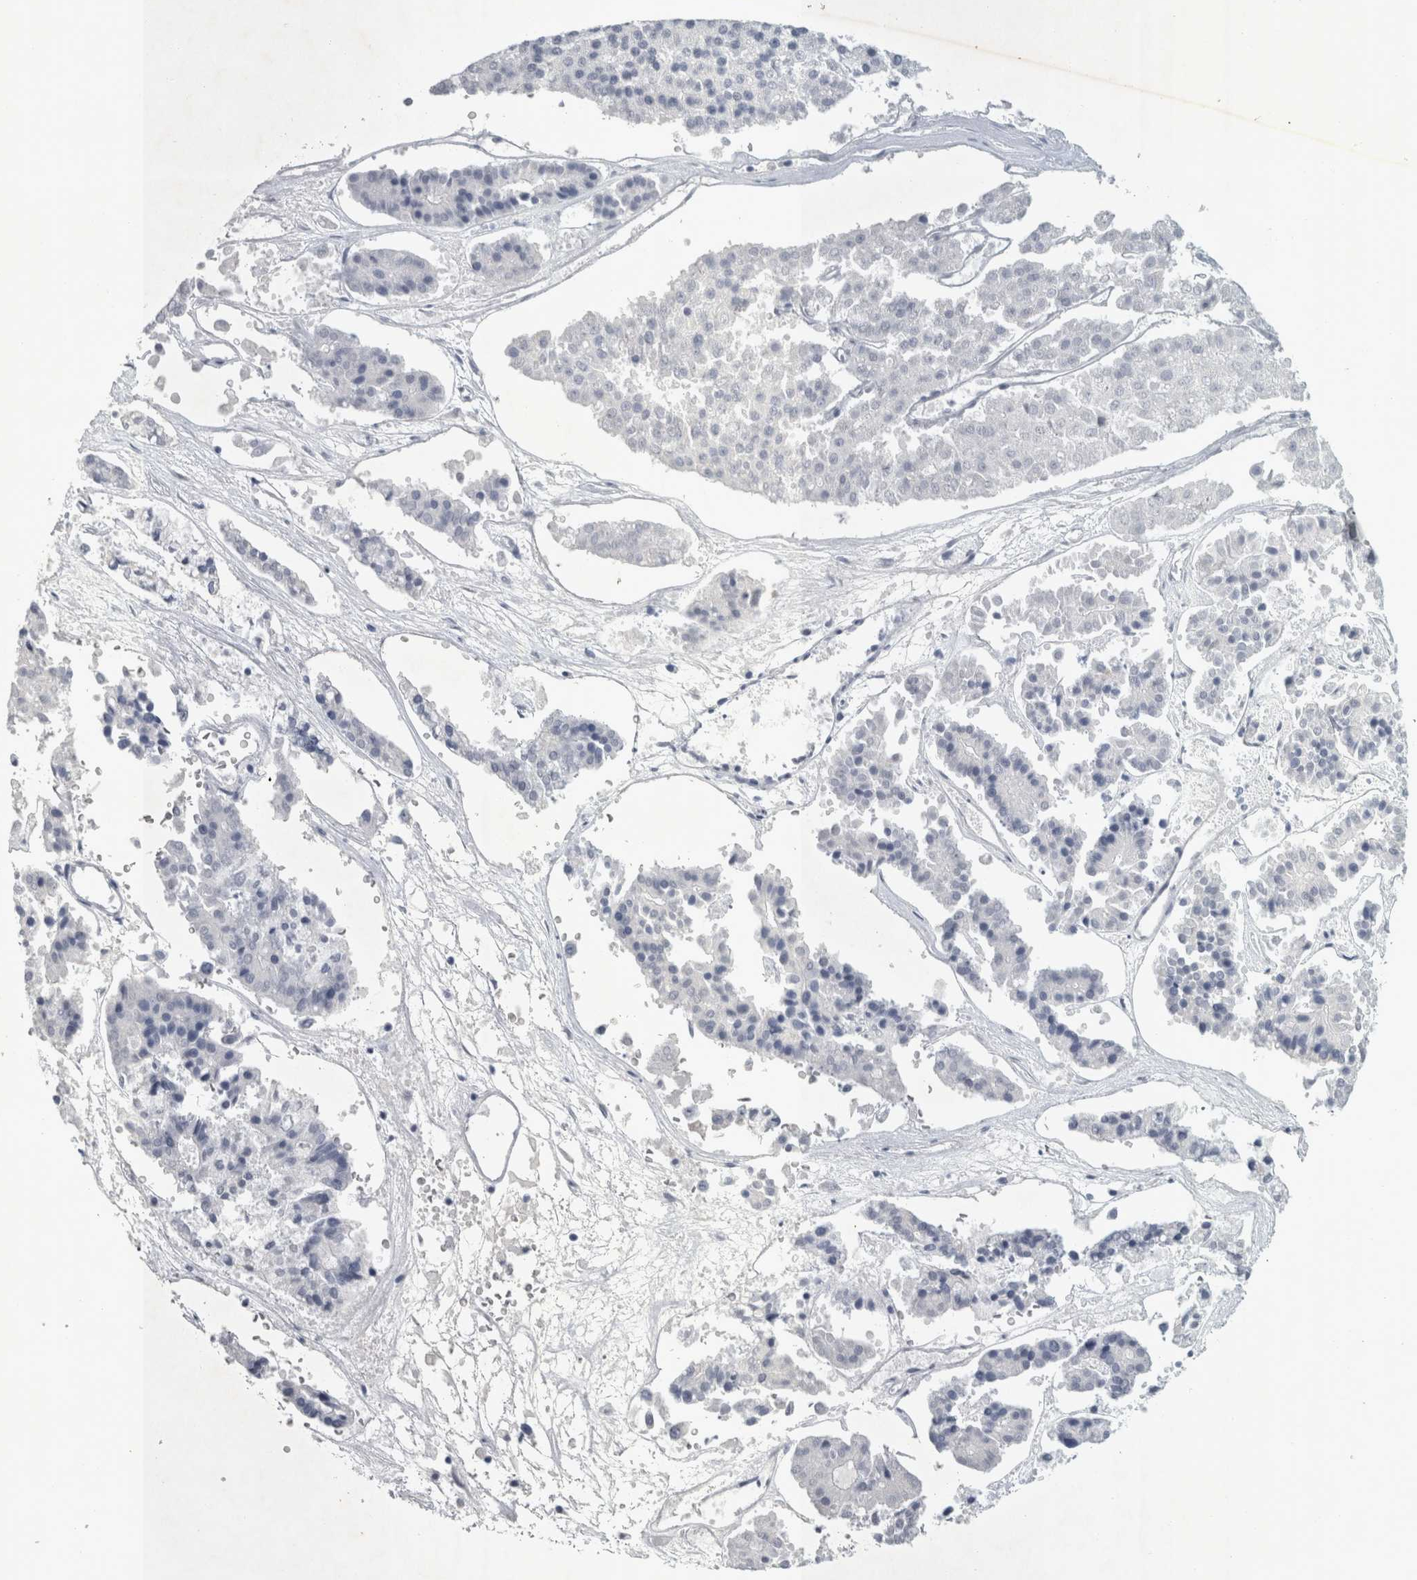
{"staining": {"intensity": "negative", "quantity": "none", "location": "none"}, "tissue": "pancreatic cancer", "cell_type": "Tumor cells", "image_type": "cancer", "snomed": [{"axis": "morphology", "description": "Adenocarcinoma, NOS"}, {"axis": "topography", "description": "Pancreas"}], "caption": "The micrograph exhibits no significant staining in tumor cells of pancreatic adenocarcinoma. (IHC, brightfield microscopy, high magnification).", "gene": "FXYD7", "patient": {"sex": "male", "age": 50}}